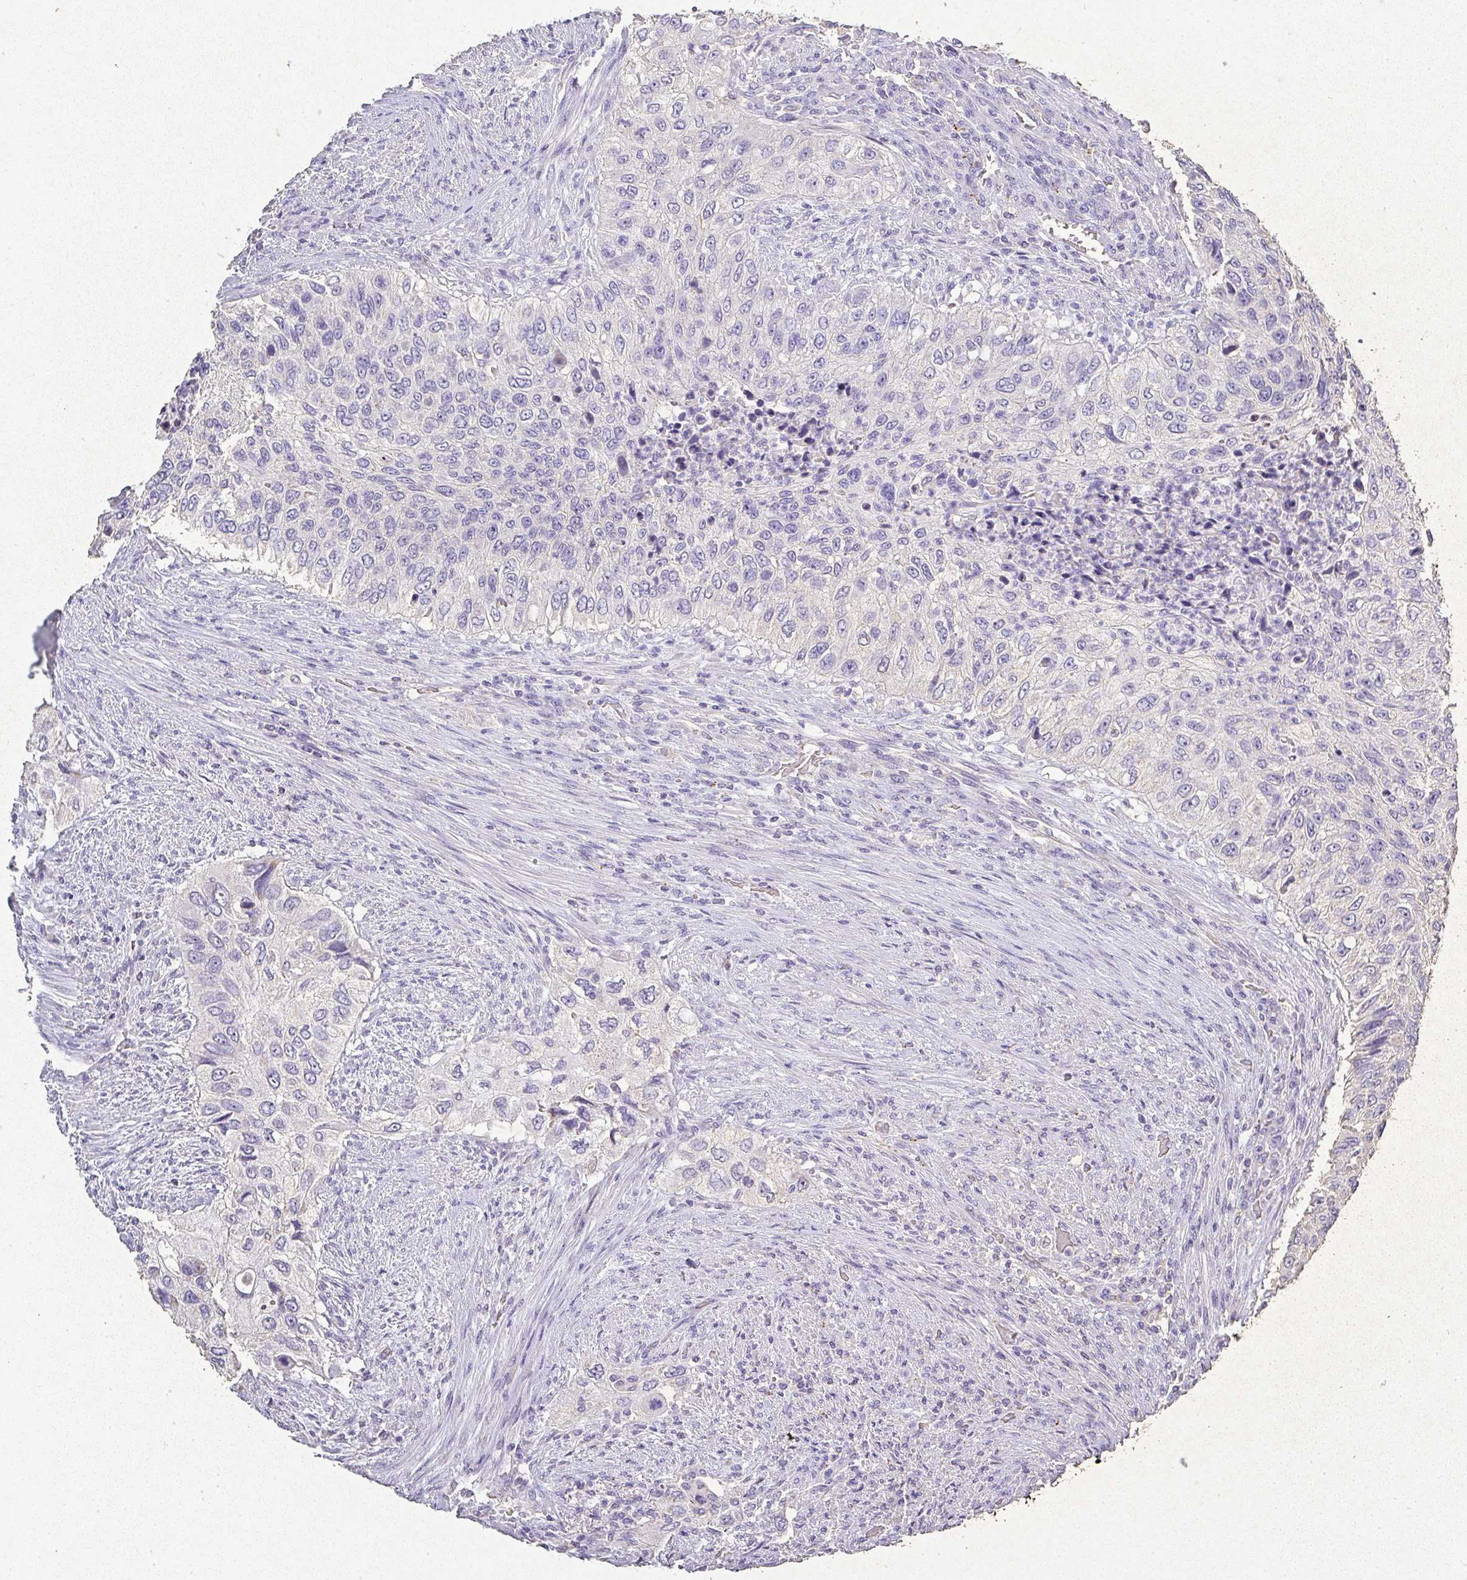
{"staining": {"intensity": "negative", "quantity": "none", "location": "none"}, "tissue": "urothelial cancer", "cell_type": "Tumor cells", "image_type": "cancer", "snomed": [{"axis": "morphology", "description": "Urothelial carcinoma, High grade"}, {"axis": "topography", "description": "Urinary bladder"}], "caption": "This is a photomicrograph of immunohistochemistry (IHC) staining of high-grade urothelial carcinoma, which shows no positivity in tumor cells.", "gene": "RPS2", "patient": {"sex": "female", "age": 60}}